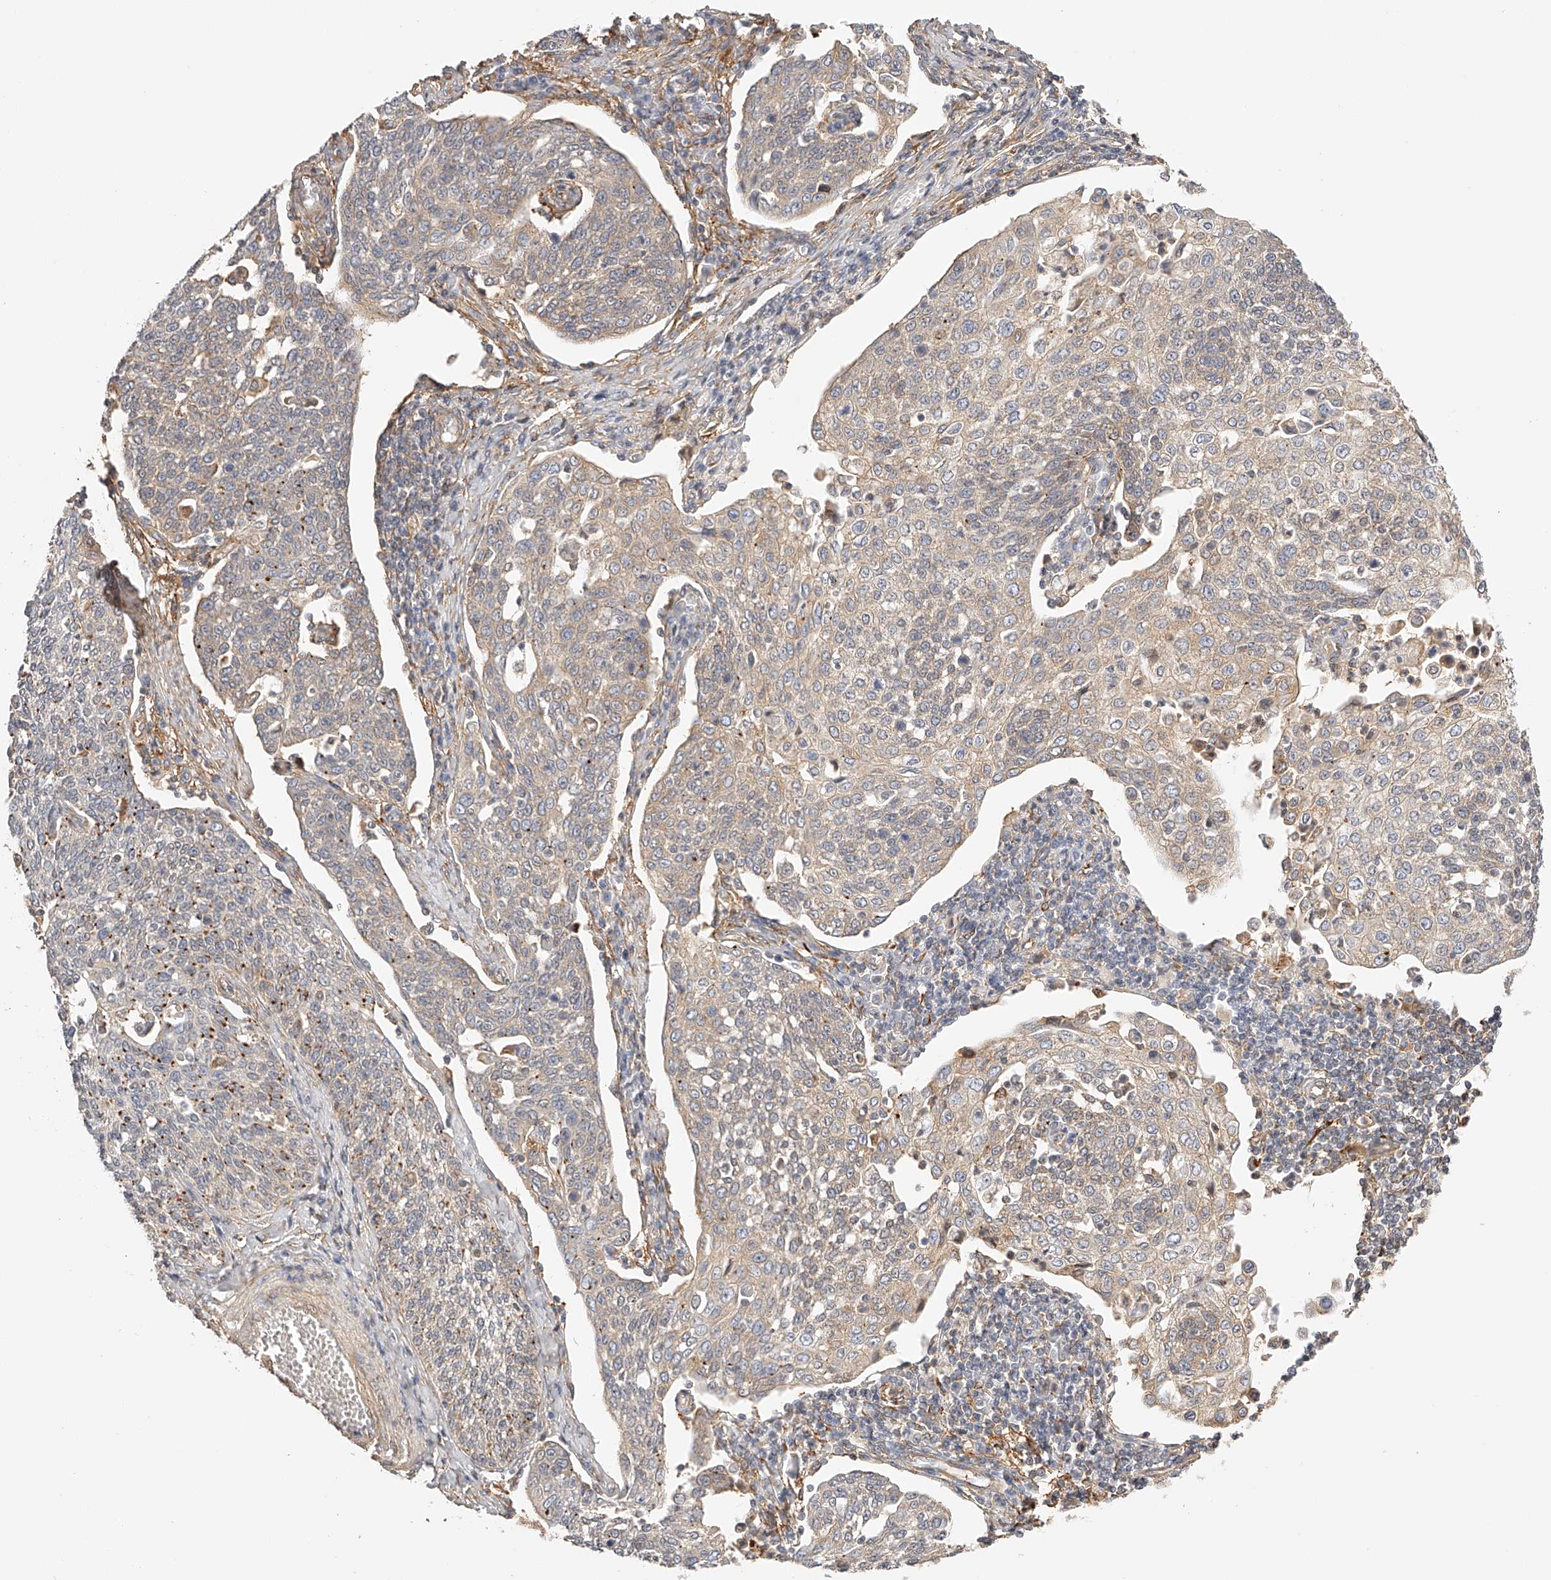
{"staining": {"intensity": "moderate", "quantity": "25%-75%", "location": "cytoplasmic/membranous"}, "tissue": "cervical cancer", "cell_type": "Tumor cells", "image_type": "cancer", "snomed": [{"axis": "morphology", "description": "Squamous cell carcinoma, NOS"}, {"axis": "topography", "description": "Cervix"}], "caption": "Human cervical cancer (squamous cell carcinoma) stained with a protein marker shows moderate staining in tumor cells.", "gene": "SYNC", "patient": {"sex": "female", "age": 34}}